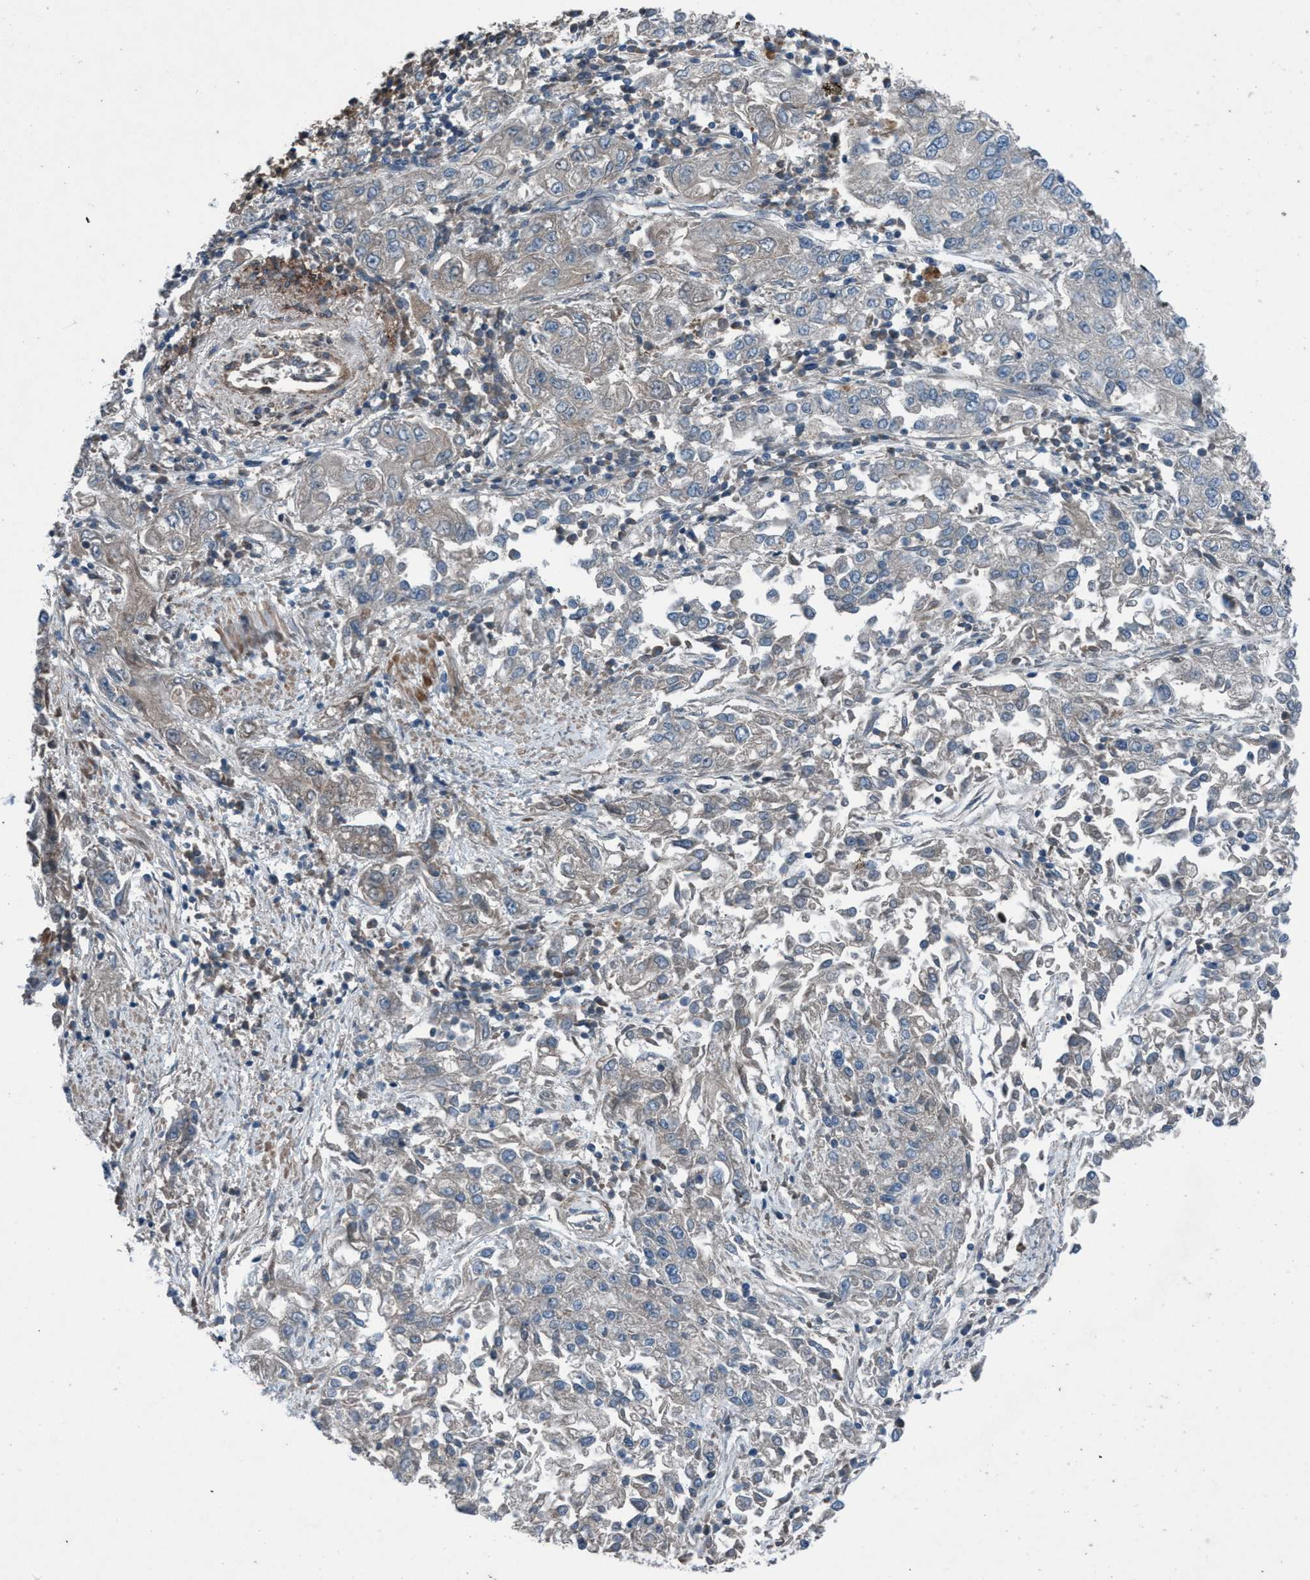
{"staining": {"intensity": "negative", "quantity": "none", "location": "none"}, "tissue": "endometrial cancer", "cell_type": "Tumor cells", "image_type": "cancer", "snomed": [{"axis": "morphology", "description": "Adenocarcinoma, NOS"}, {"axis": "topography", "description": "Endometrium"}], "caption": "Tumor cells are negative for brown protein staining in endometrial cancer (adenocarcinoma).", "gene": "NISCH", "patient": {"sex": "female", "age": 49}}